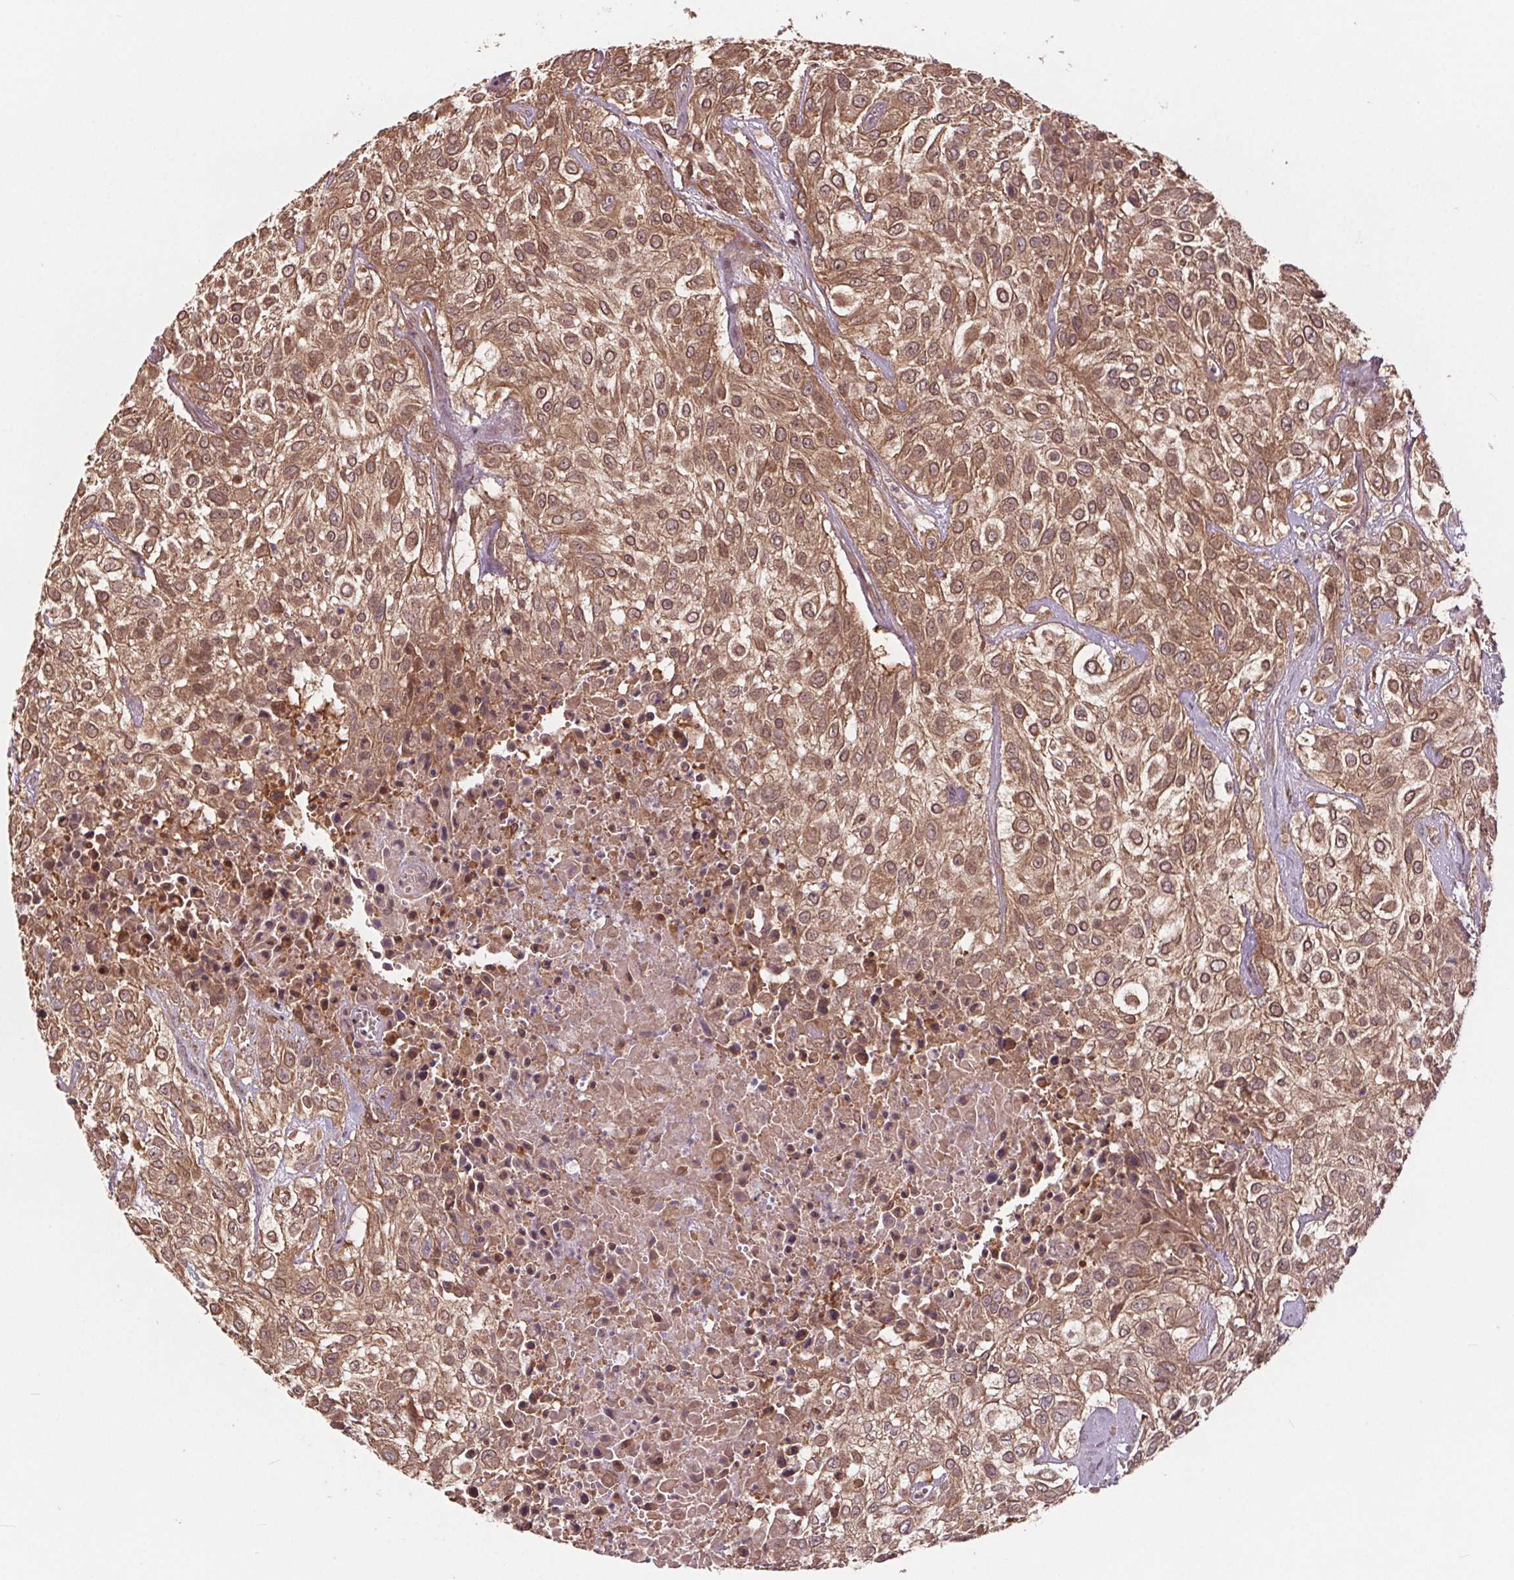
{"staining": {"intensity": "moderate", "quantity": ">75%", "location": "cytoplasmic/membranous,nuclear"}, "tissue": "urothelial cancer", "cell_type": "Tumor cells", "image_type": "cancer", "snomed": [{"axis": "morphology", "description": "Urothelial carcinoma, High grade"}, {"axis": "topography", "description": "Urinary bladder"}], "caption": "Tumor cells display medium levels of moderate cytoplasmic/membranous and nuclear expression in about >75% of cells in urothelial carcinoma (high-grade). Immunohistochemistry (ihc) stains the protein in brown and the nuclei are stained blue.", "gene": "HIF1AN", "patient": {"sex": "male", "age": 57}}